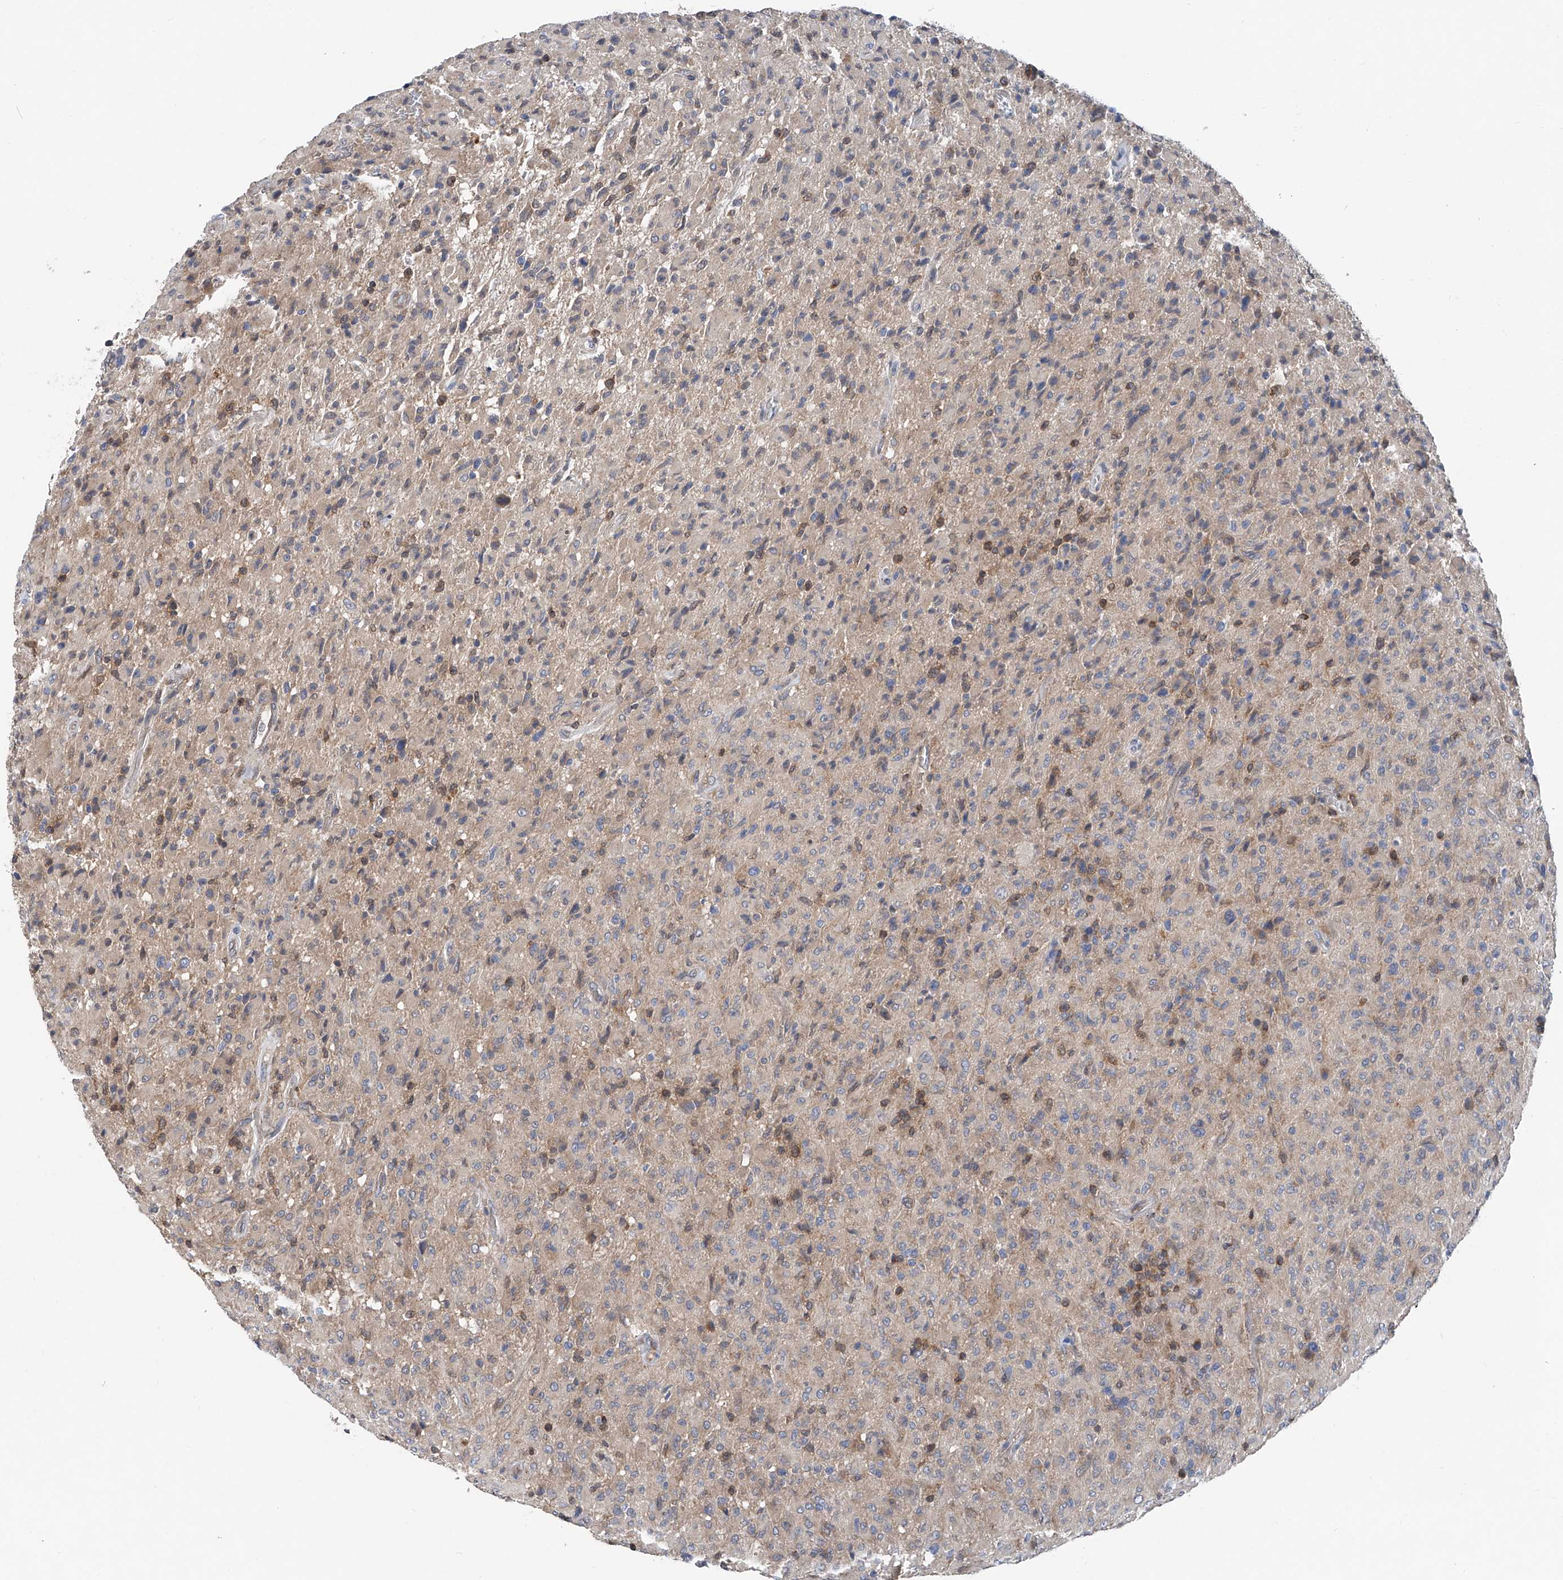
{"staining": {"intensity": "weak", "quantity": "<25%", "location": "cytoplasmic/membranous"}, "tissue": "glioma", "cell_type": "Tumor cells", "image_type": "cancer", "snomed": [{"axis": "morphology", "description": "Glioma, malignant, High grade"}, {"axis": "topography", "description": "Brain"}], "caption": "A high-resolution image shows immunohistochemistry (IHC) staining of malignant high-grade glioma, which displays no significant positivity in tumor cells.", "gene": "TRIM38", "patient": {"sex": "female", "age": 57}}